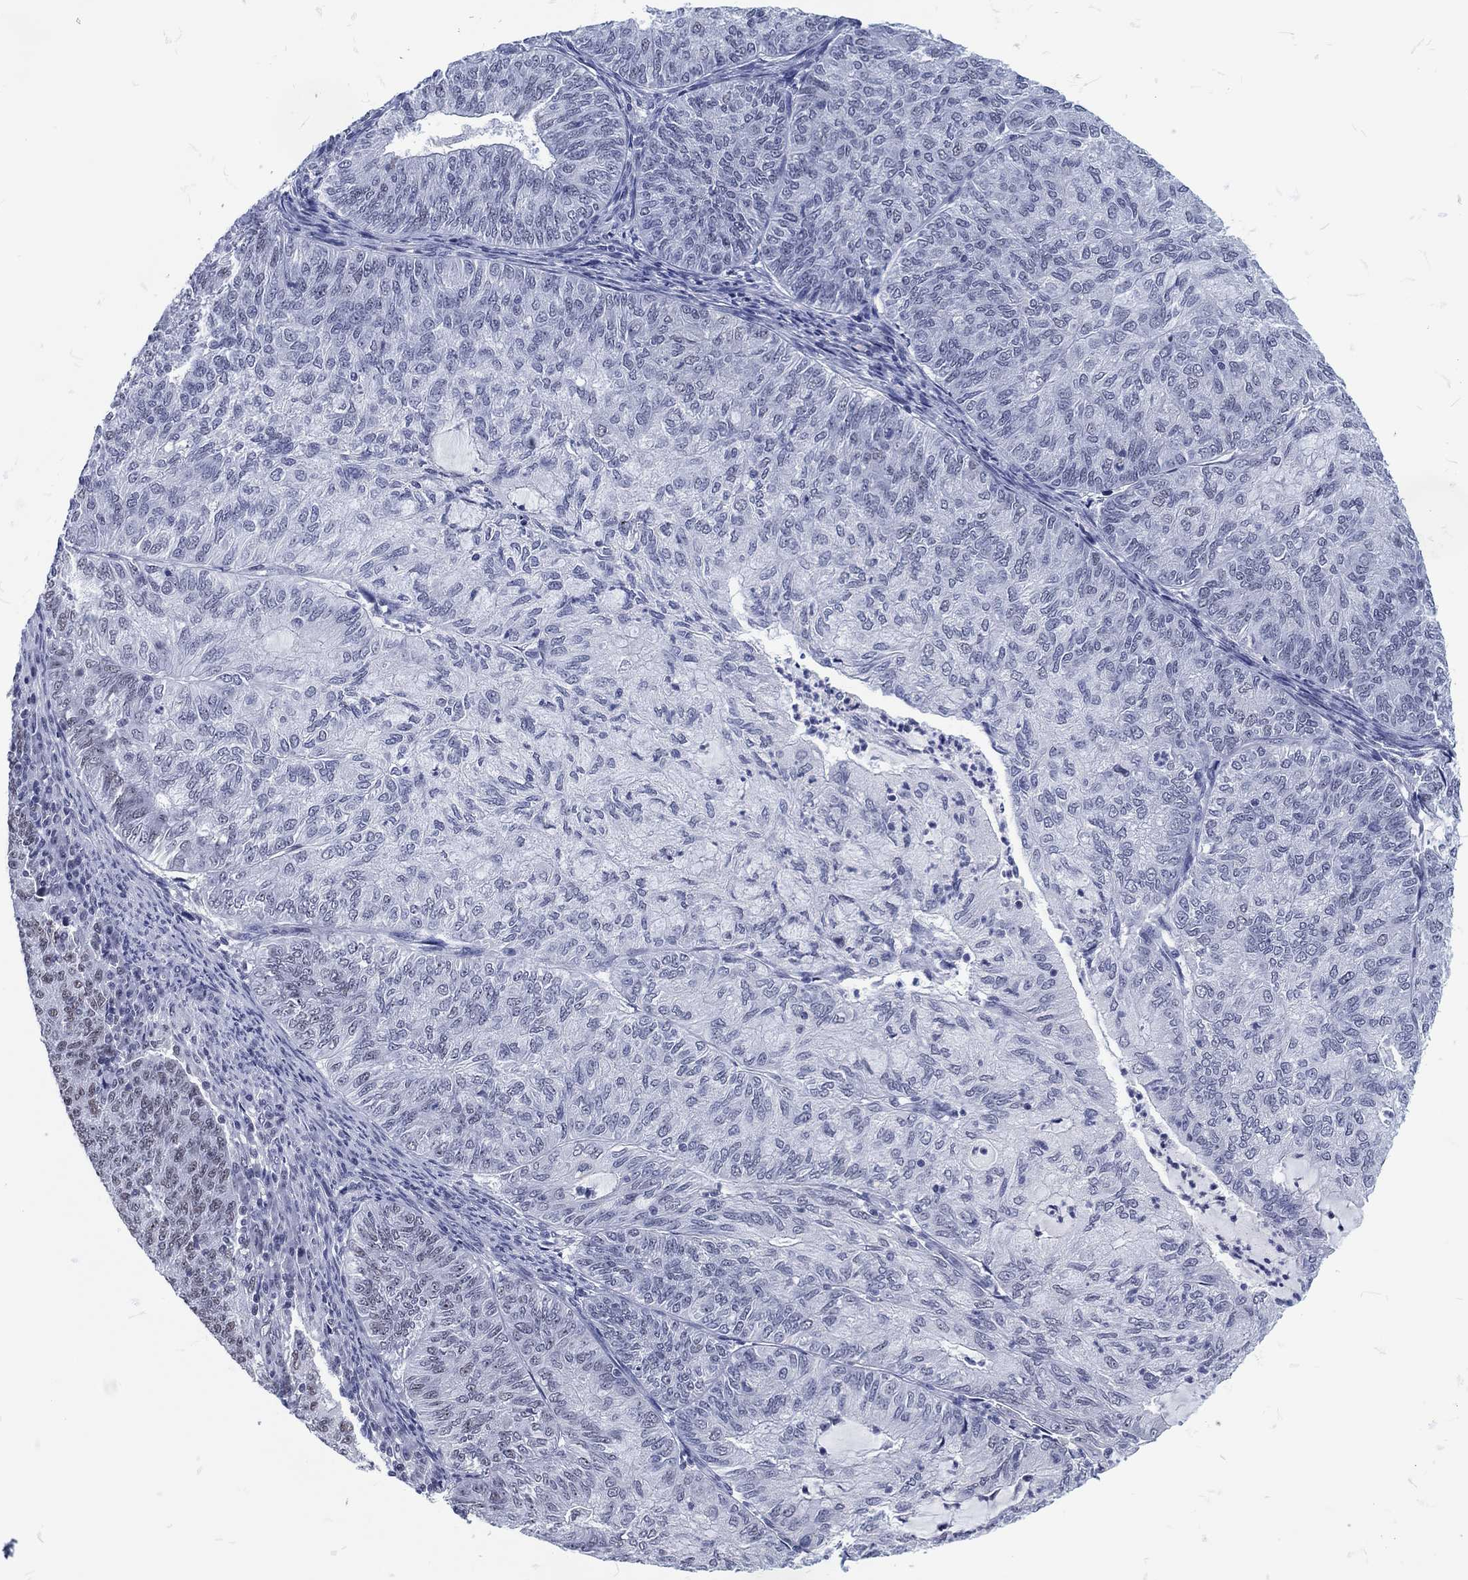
{"staining": {"intensity": "negative", "quantity": "none", "location": "none"}, "tissue": "endometrial cancer", "cell_type": "Tumor cells", "image_type": "cancer", "snomed": [{"axis": "morphology", "description": "Adenocarcinoma, NOS"}, {"axis": "topography", "description": "Endometrium"}], "caption": "This is a photomicrograph of immunohistochemistry (IHC) staining of endometrial cancer, which shows no positivity in tumor cells.", "gene": "MAPK8IP1", "patient": {"sex": "female", "age": 82}}